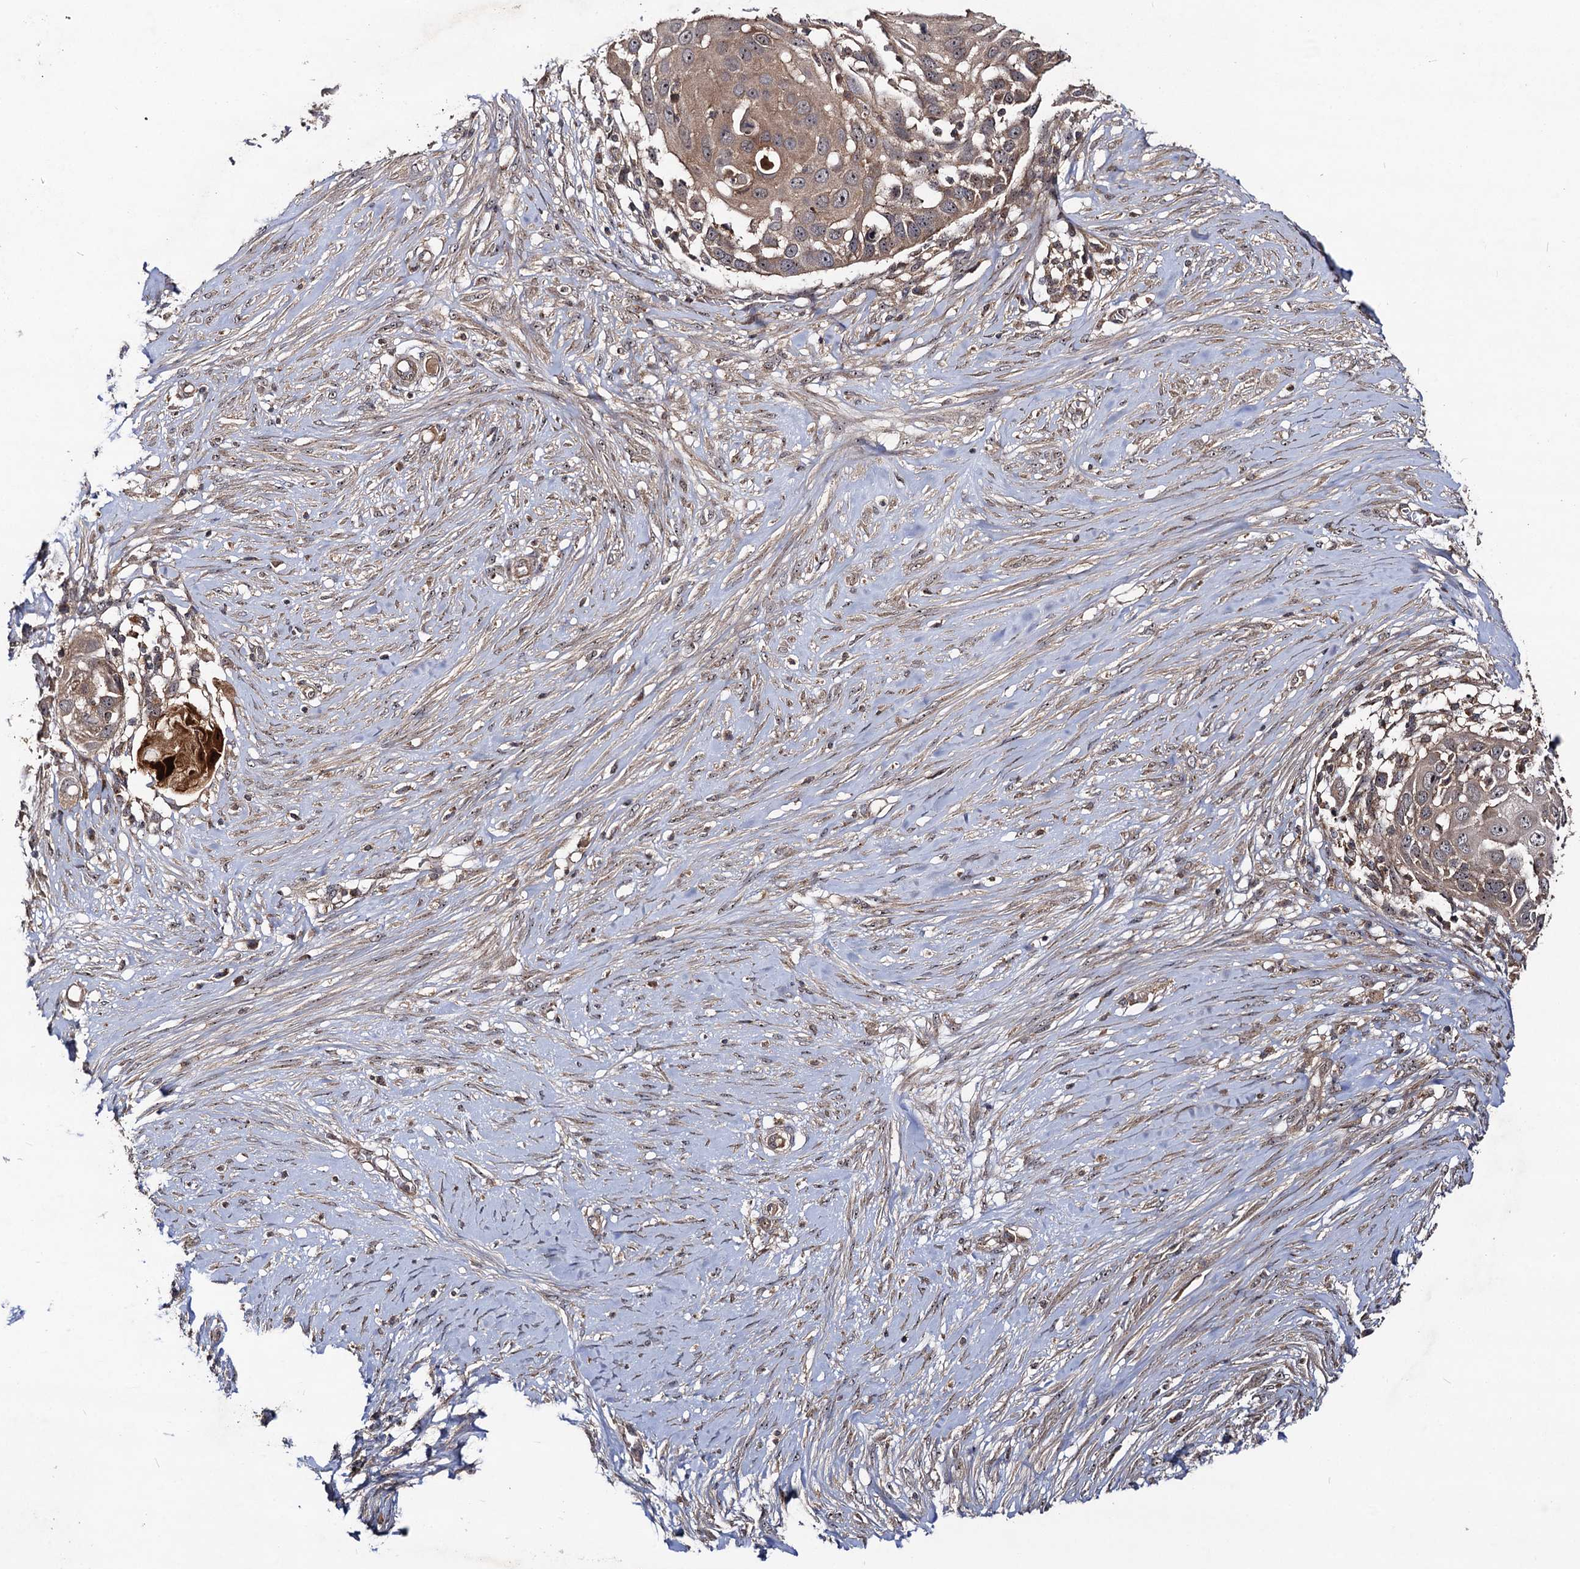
{"staining": {"intensity": "moderate", "quantity": ">75%", "location": "cytoplasmic/membranous"}, "tissue": "skin cancer", "cell_type": "Tumor cells", "image_type": "cancer", "snomed": [{"axis": "morphology", "description": "Squamous cell carcinoma, NOS"}, {"axis": "topography", "description": "Skin"}], "caption": "Skin cancer tissue displays moderate cytoplasmic/membranous staining in approximately >75% of tumor cells, visualized by immunohistochemistry.", "gene": "KXD1", "patient": {"sex": "female", "age": 44}}